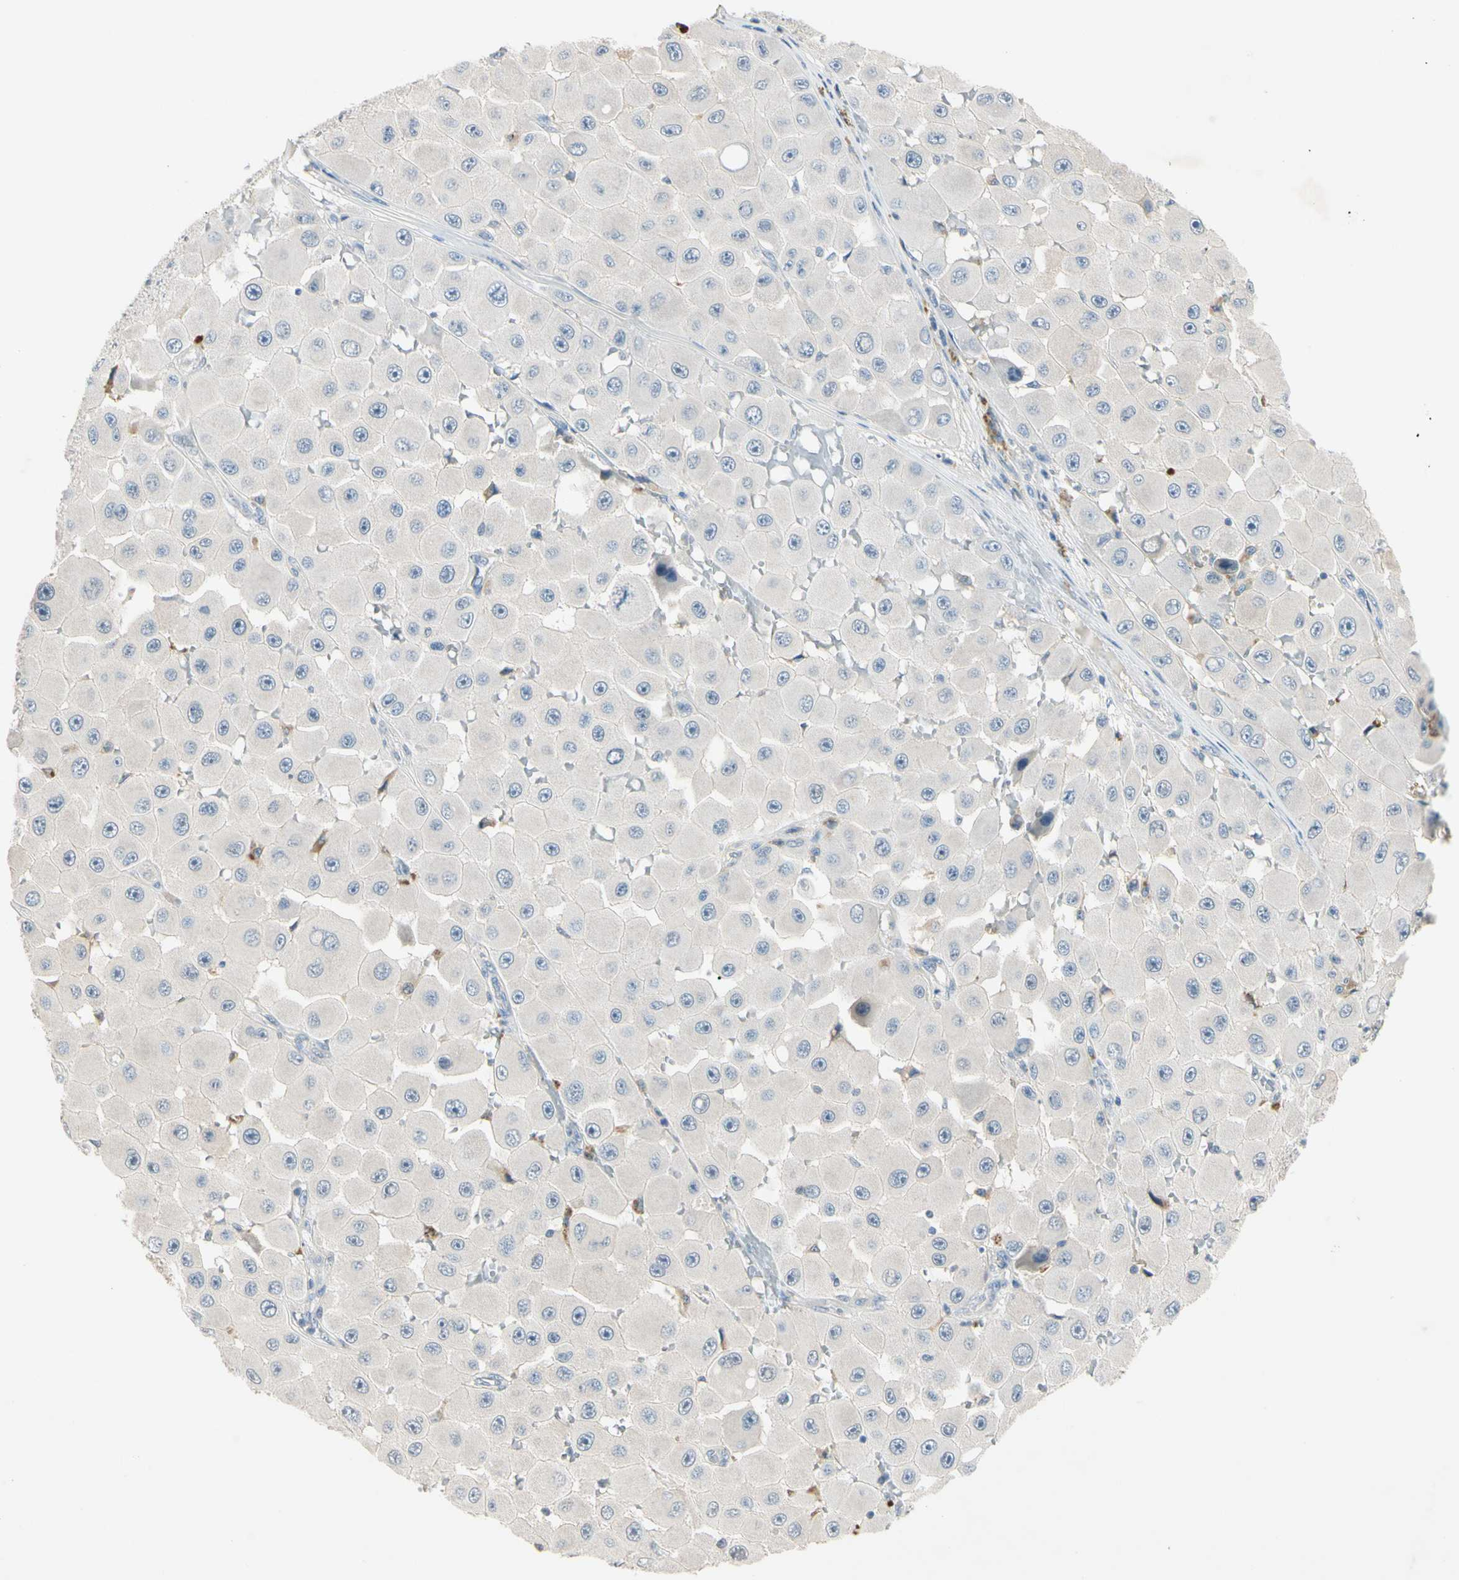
{"staining": {"intensity": "negative", "quantity": "none", "location": "none"}, "tissue": "melanoma", "cell_type": "Tumor cells", "image_type": "cancer", "snomed": [{"axis": "morphology", "description": "Malignant melanoma, NOS"}, {"axis": "topography", "description": "Skin"}], "caption": "This is a image of IHC staining of malignant melanoma, which shows no positivity in tumor cells. (IHC, brightfield microscopy, high magnification).", "gene": "PRSS21", "patient": {"sex": "female", "age": 81}}